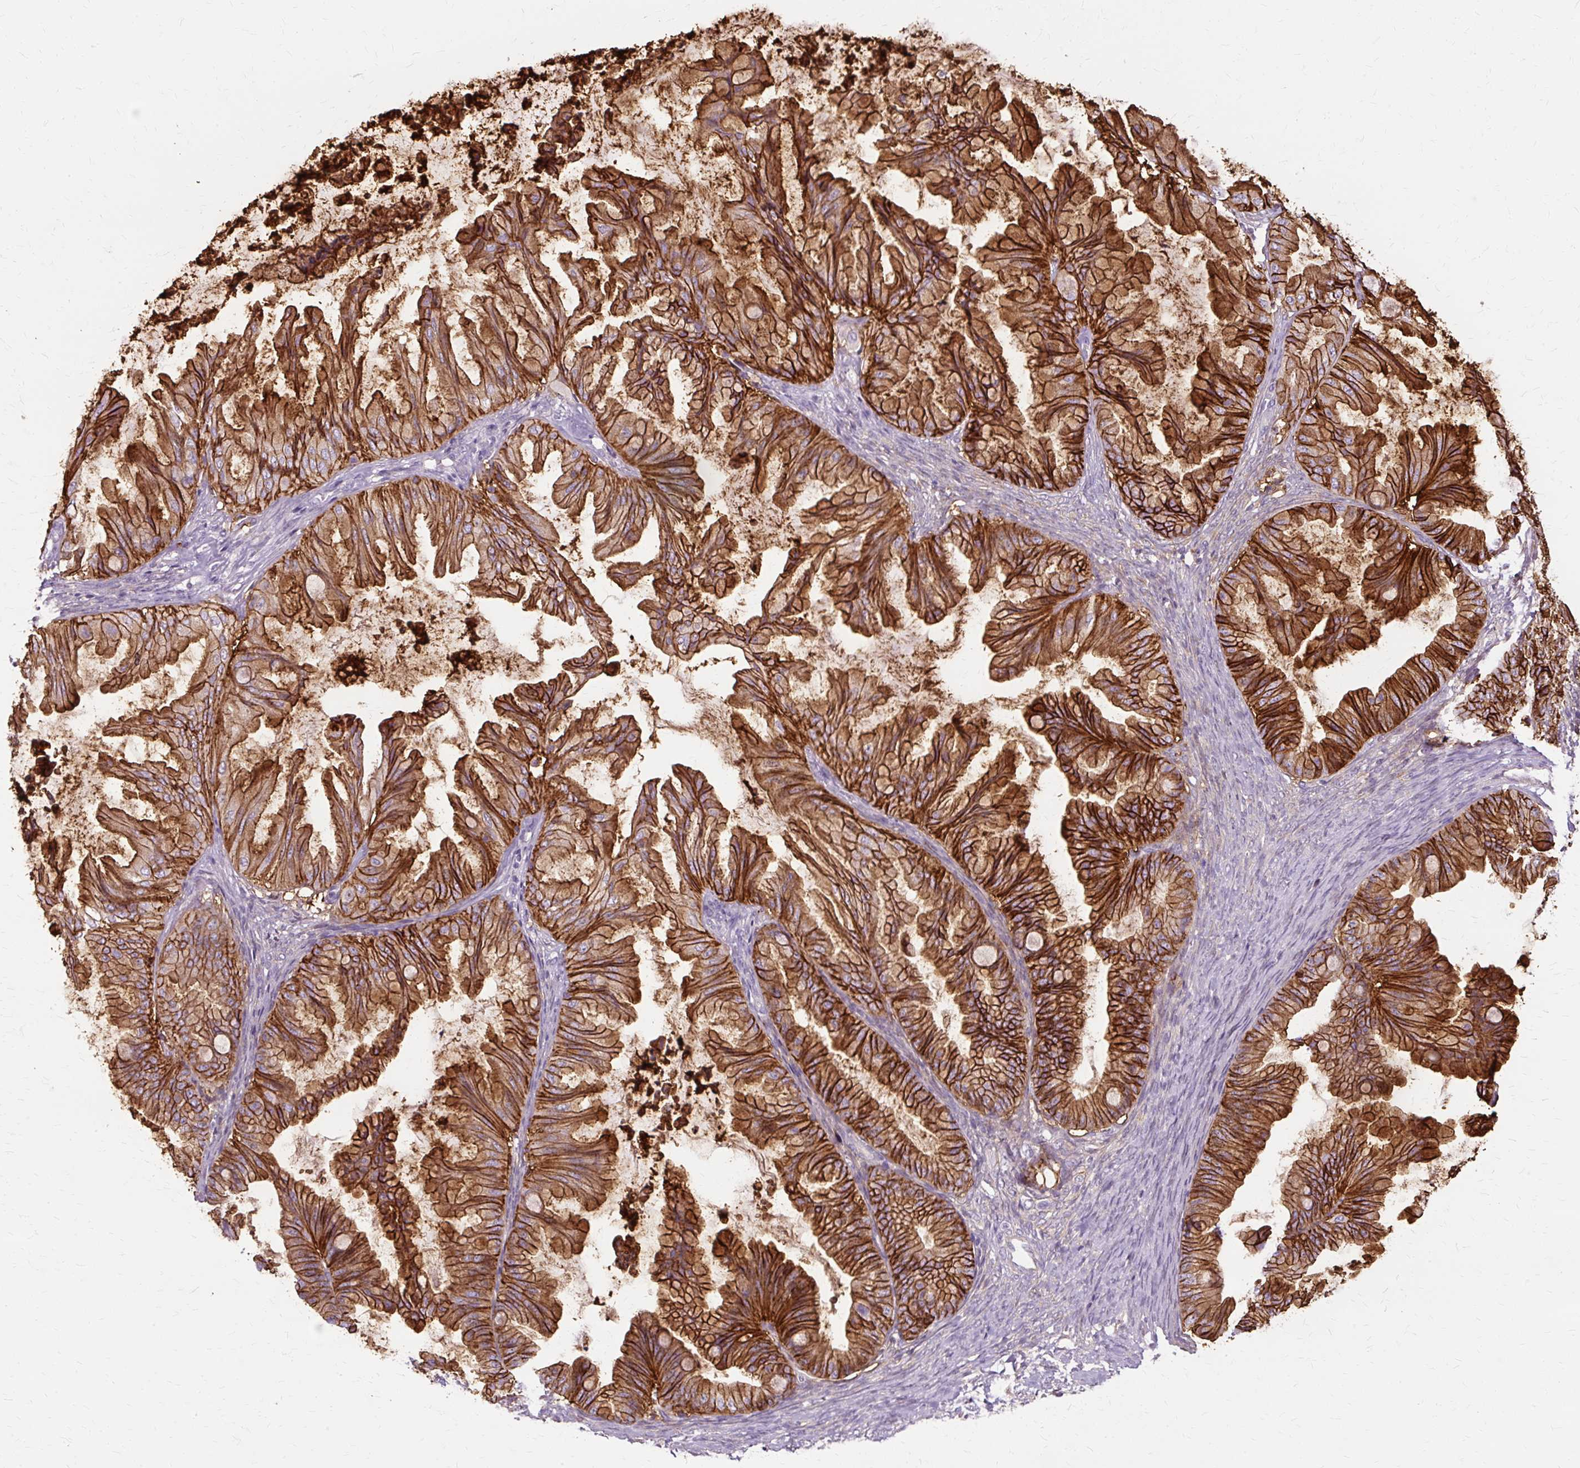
{"staining": {"intensity": "strong", "quantity": ">75%", "location": "cytoplasmic/membranous"}, "tissue": "ovarian cancer", "cell_type": "Tumor cells", "image_type": "cancer", "snomed": [{"axis": "morphology", "description": "Cystadenocarcinoma, mucinous, NOS"}, {"axis": "topography", "description": "Ovary"}], "caption": "Brown immunohistochemical staining in ovarian cancer (mucinous cystadenocarcinoma) reveals strong cytoplasmic/membranous expression in approximately >75% of tumor cells.", "gene": "TSPAN8", "patient": {"sex": "female", "age": 35}}